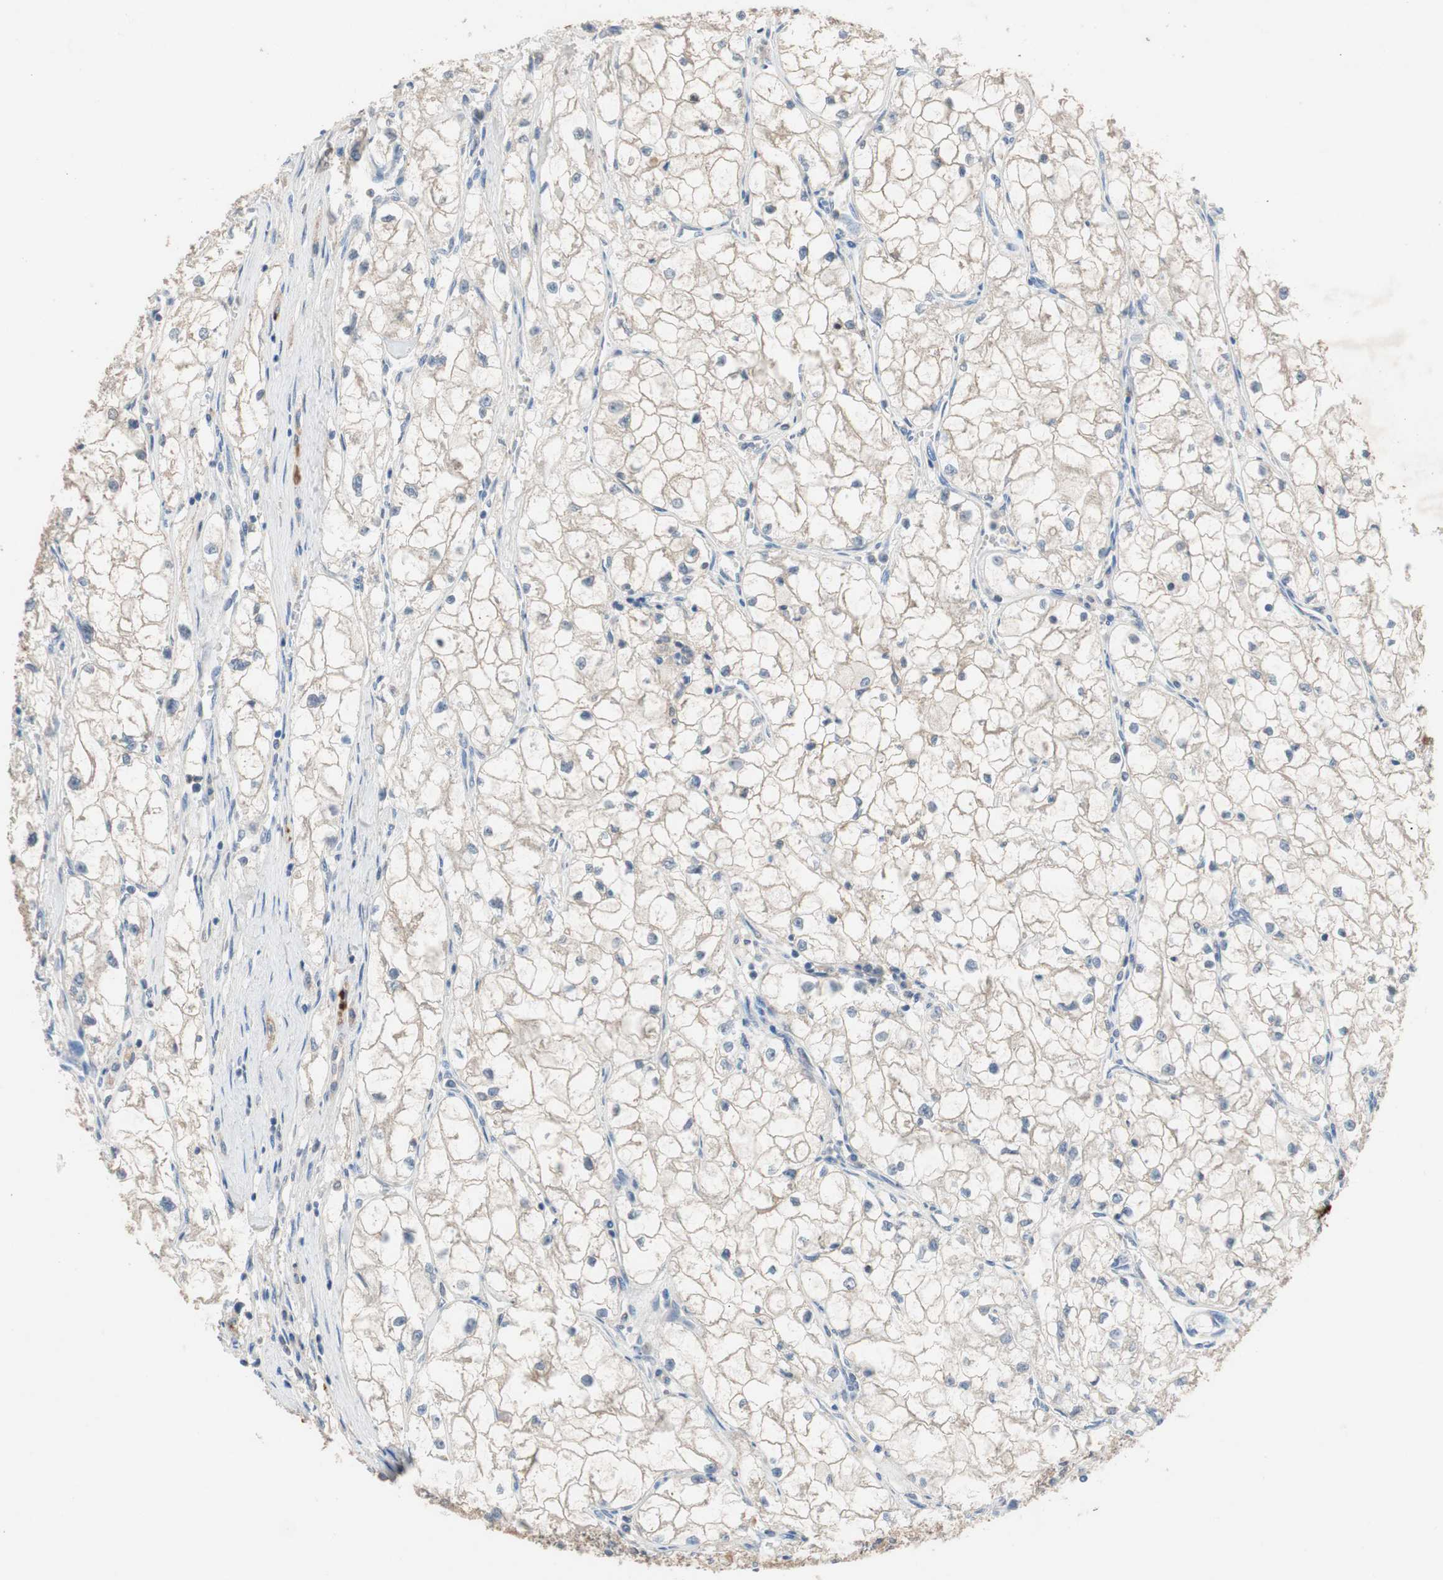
{"staining": {"intensity": "weak", "quantity": "25%-75%", "location": "cytoplasmic/membranous"}, "tissue": "renal cancer", "cell_type": "Tumor cells", "image_type": "cancer", "snomed": [{"axis": "morphology", "description": "Adenocarcinoma, NOS"}, {"axis": "topography", "description": "Kidney"}], "caption": "Immunohistochemical staining of renal cancer (adenocarcinoma) shows weak cytoplasmic/membranous protein expression in approximately 25%-75% of tumor cells.", "gene": "ADAP1", "patient": {"sex": "female", "age": 70}}